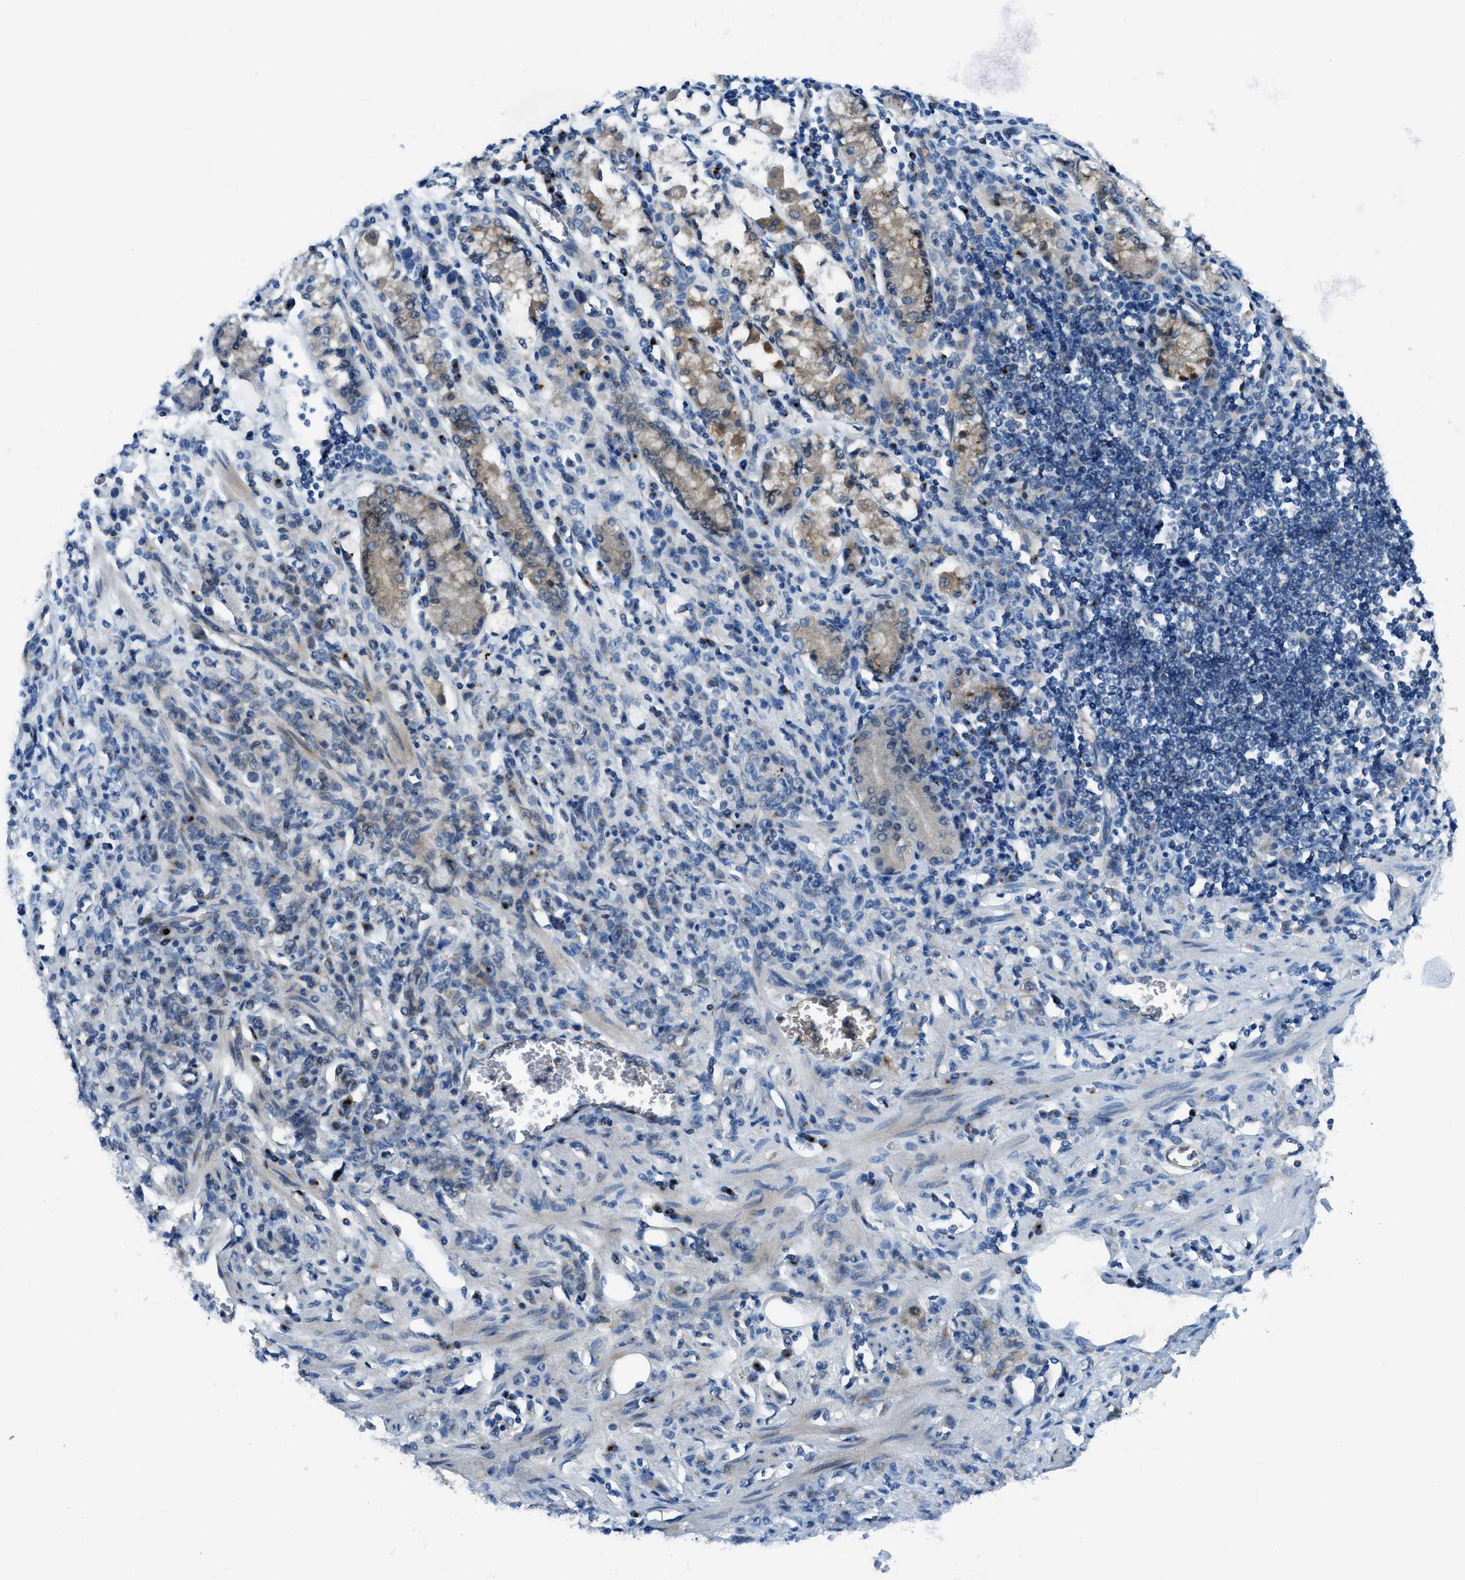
{"staining": {"intensity": "weak", "quantity": "<25%", "location": "cytoplasmic/membranous"}, "tissue": "stomach cancer", "cell_type": "Tumor cells", "image_type": "cancer", "snomed": [{"axis": "morphology", "description": "Normal tissue, NOS"}, {"axis": "morphology", "description": "Adenocarcinoma, NOS"}, {"axis": "topography", "description": "Stomach"}], "caption": "Stomach adenocarcinoma was stained to show a protein in brown. There is no significant expression in tumor cells. Brightfield microscopy of immunohistochemistry (IHC) stained with DAB (3,3'-diaminobenzidine) (brown) and hematoxylin (blue), captured at high magnification.", "gene": "TRIM59", "patient": {"sex": "male", "age": 82}}